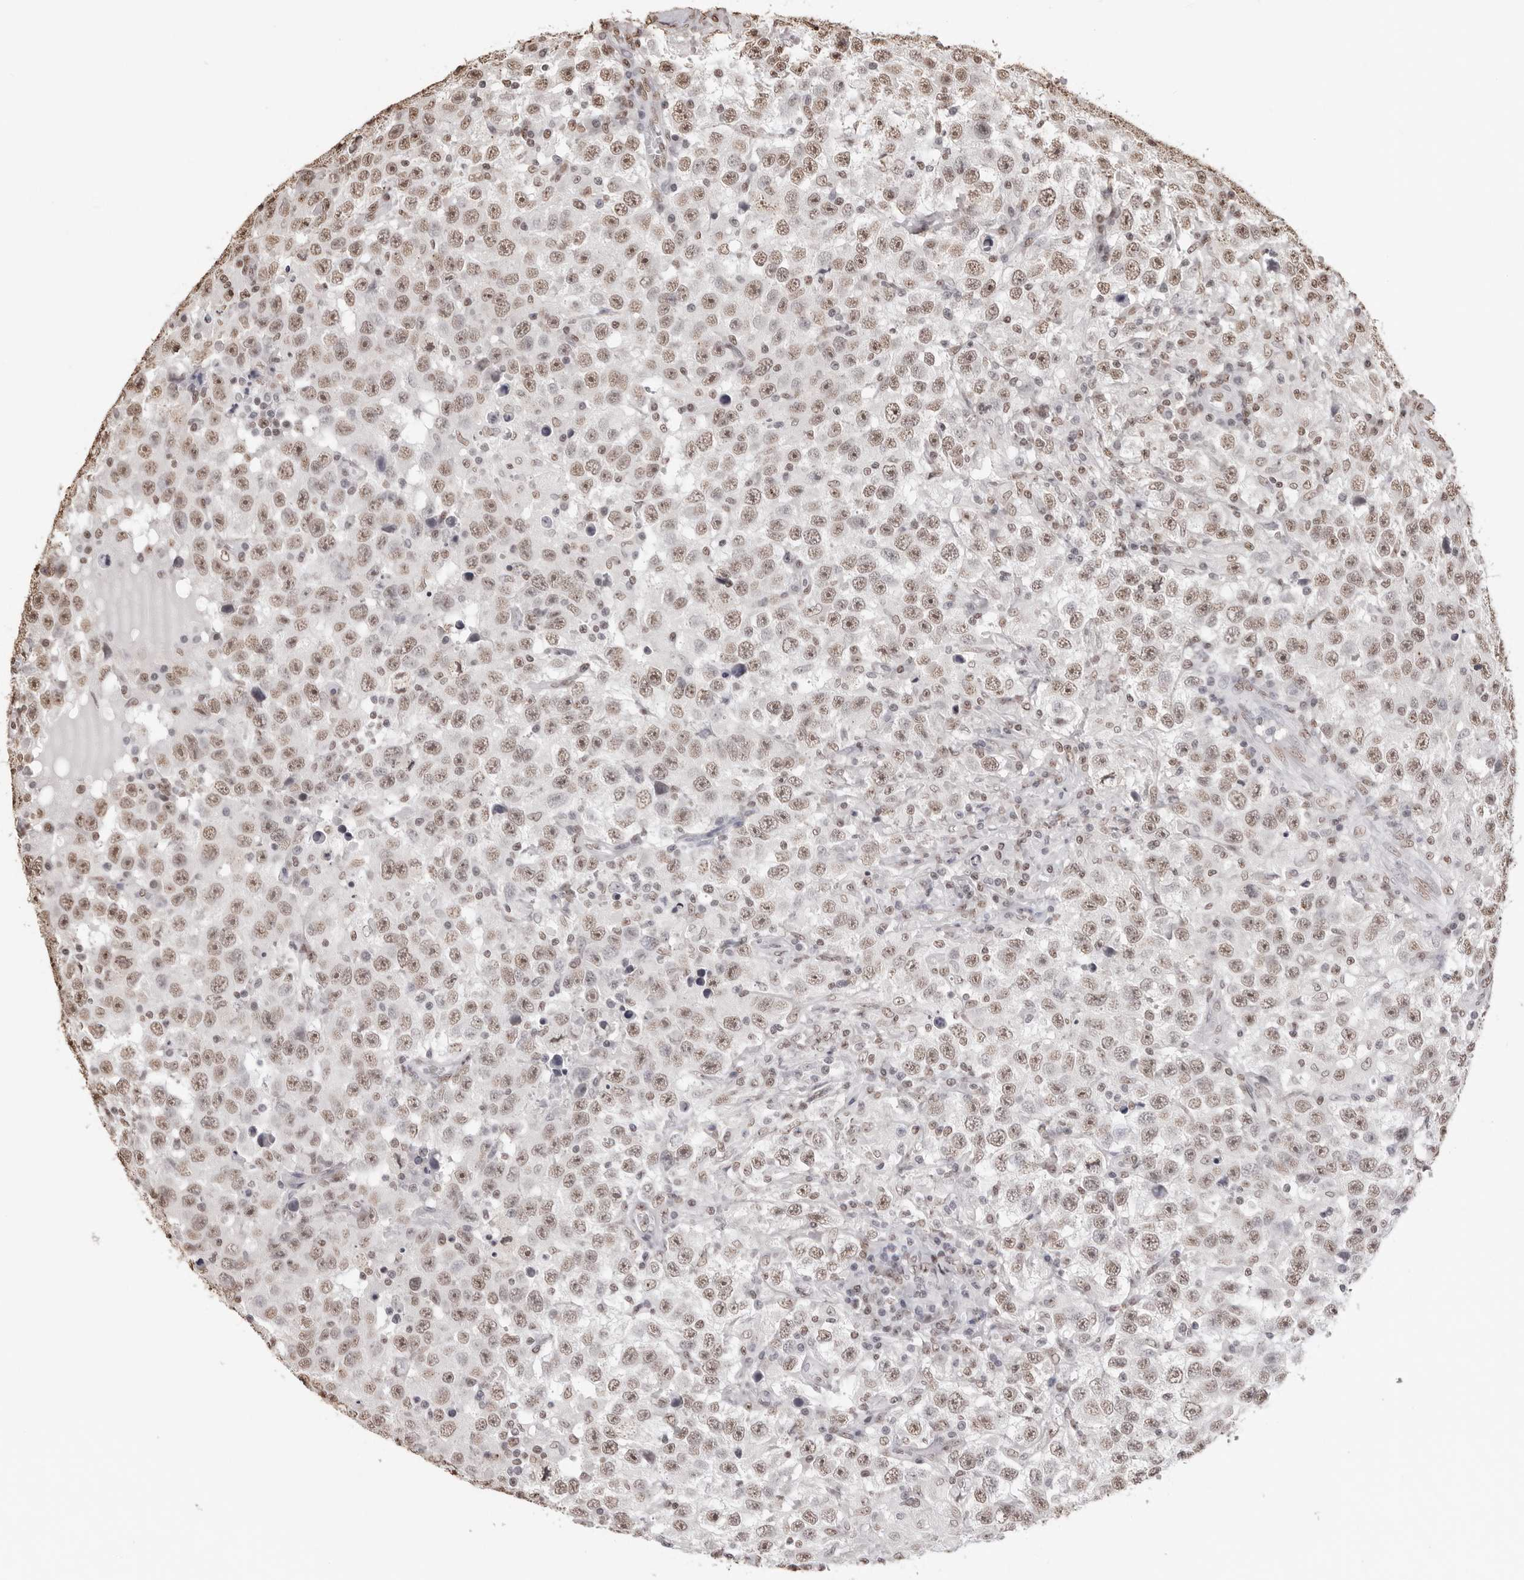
{"staining": {"intensity": "weak", "quantity": ">75%", "location": "nuclear"}, "tissue": "testis cancer", "cell_type": "Tumor cells", "image_type": "cancer", "snomed": [{"axis": "morphology", "description": "Seminoma, NOS"}, {"axis": "topography", "description": "Testis"}], "caption": "A photomicrograph of testis cancer stained for a protein reveals weak nuclear brown staining in tumor cells.", "gene": "OLIG3", "patient": {"sex": "male", "age": 41}}